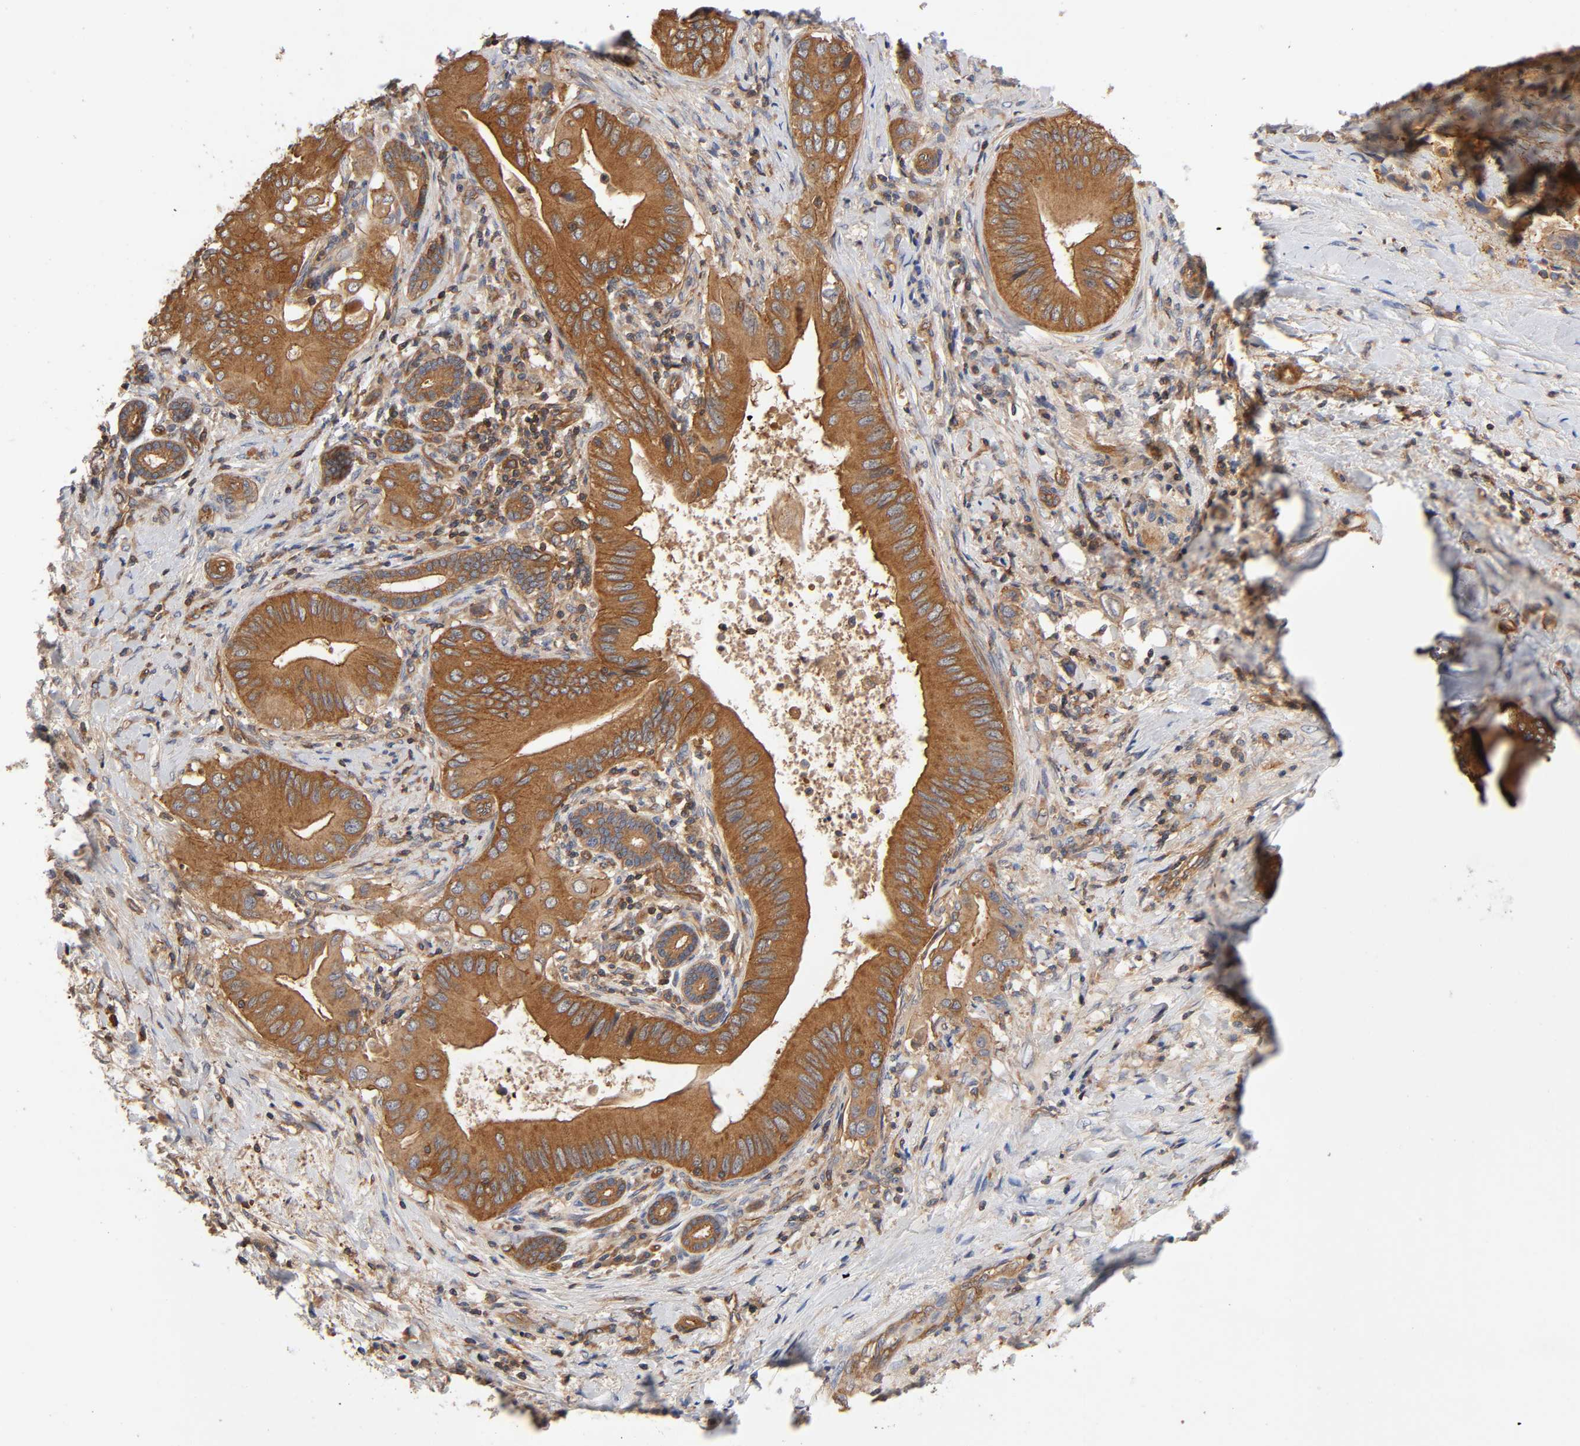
{"staining": {"intensity": "strong", "quantity": ">75%", "location": "cytoplasmic/membranous"}, "tissue": "liver cancer", "cell_type": "Tumor cells", "image_type": "cancer", "snomed": [{"axis": "morphology", "description": "Carcinoma, Hepatocellular, NOS"}, {"axis": "topography", "description": "Liver"}], "caption": "Immunohistochemistry (IHC) photomicrograph of neoplastic tissue: liver cancer stained using IHC displays high levels of strong protein expression localized specifically in the cytoplasmic/membranous of tumor cells, appearing as a cytoplasmic/membranous brown color.", "gene": "LAMTOR2", "patient": {"sex": "male", "age": 72}}